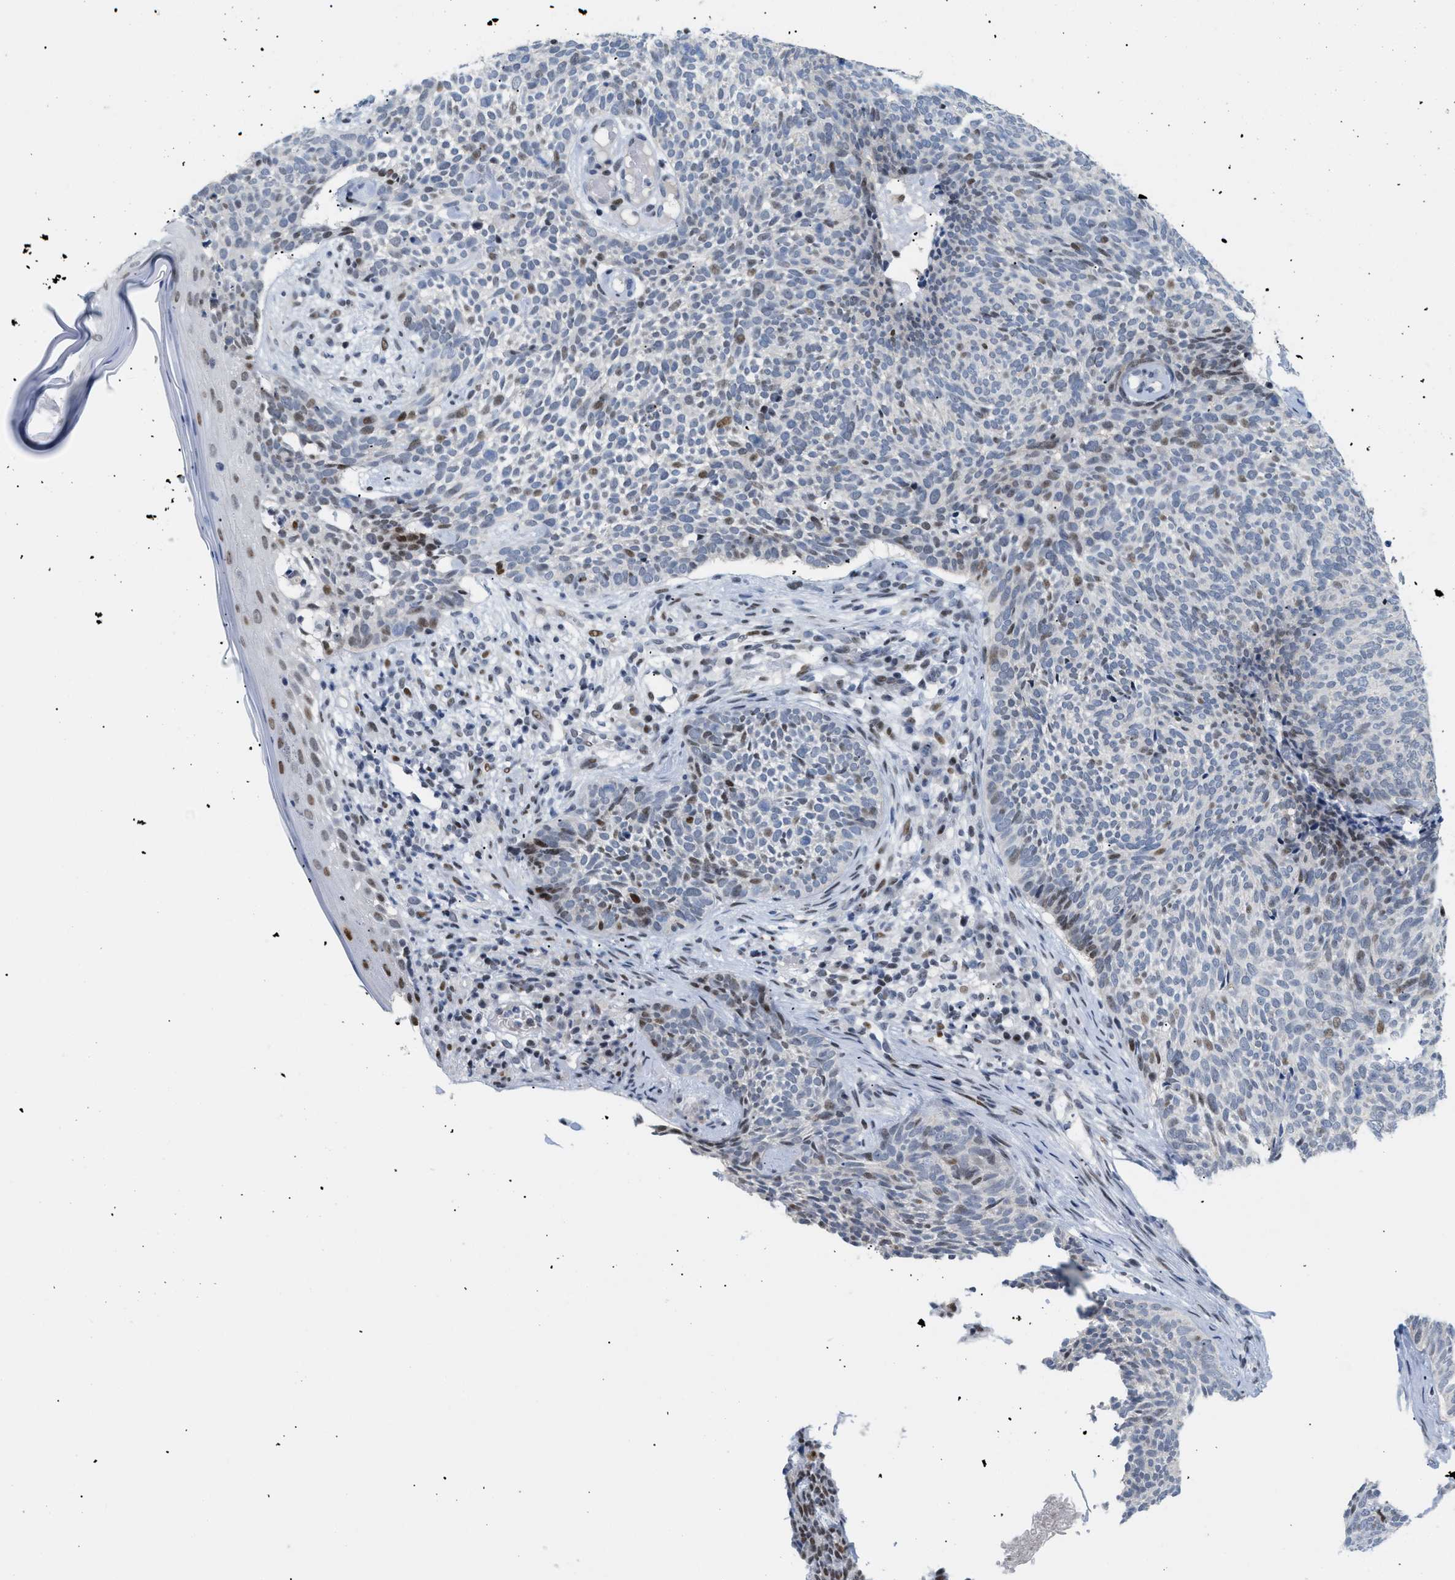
{"staining": {"intensity": "moderate", "quantity": "<25%", "location": "nuclear"}, "tissue": "skin cancer", "cell_type": "Tumor cells", "image_type": "cancer", "snomed": [{"axis": "morphology", "description": "Basal cell carcinoma"}, {"axis": "topography", "description": "Skin"}], "caption": "A micrograph of human skin cancer (basal cell carcinoma) stained for a protein exhibits moderate nuclear brown staining in tumor cells. The staining is performed using DAB brown chromogen to label protein expression. The nuclei are counter-stained blue using hematoxylin.", "gene": "MED1", "patient": {"sex": "female", "age": 84}}